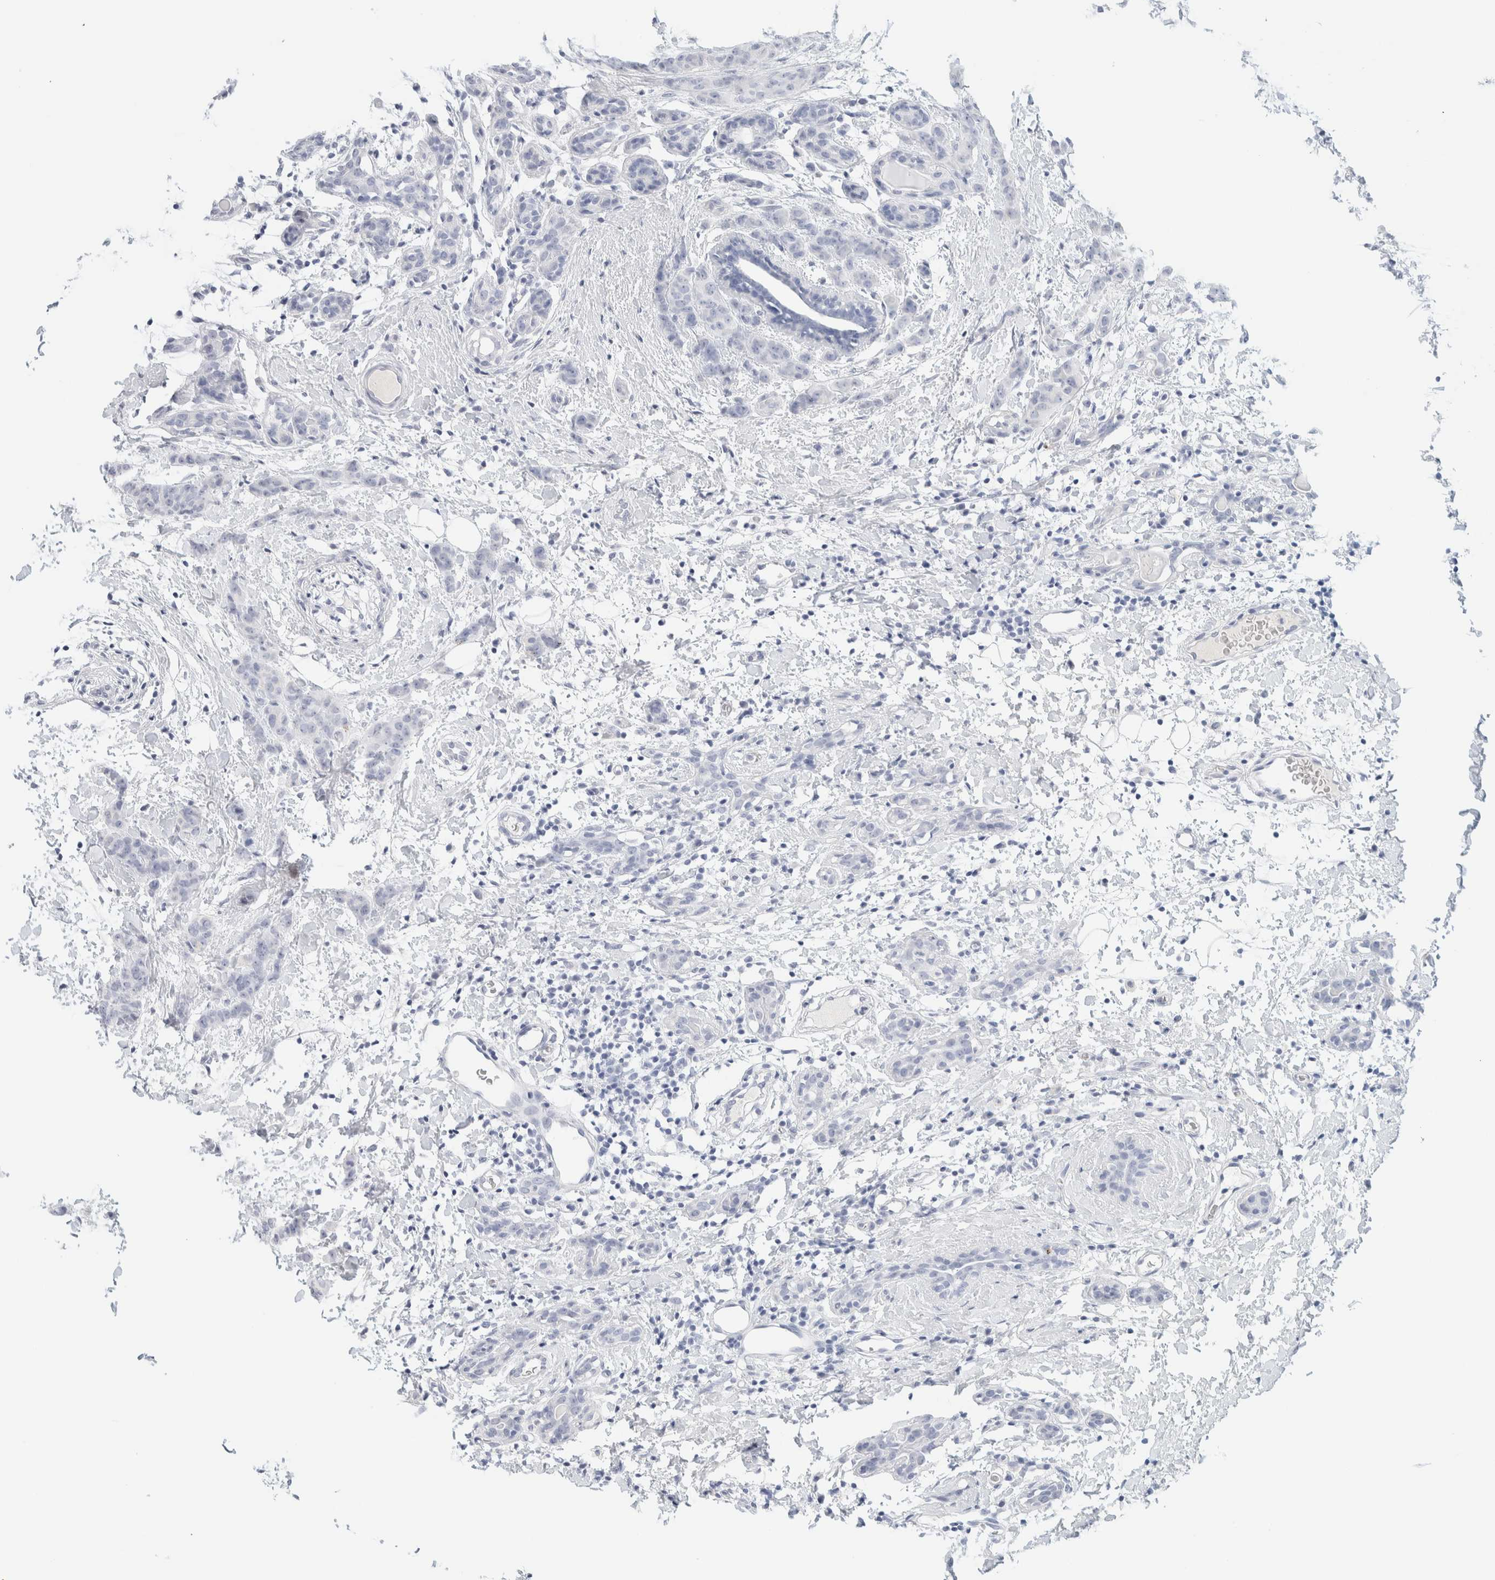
{"staining": {"intensity": "negative", "quantity": "none", "location": "none"}, "tissue": "breast cancer", "cell_type": "Tumor cells", "image_type": "cancer", "snomed": [{"axis": "morphology", "description": "Normal tissue, NOS"}, {"axis": "morphology", "description": "Duct carcinoma"}, {"axis": "topography", "description": "Breast"}], "caption": "The immunohistochemistry (IHC) micrograph has no significant positivity in tumor cells of breast cancer (invasive ductal carcinoma) tissue.", "gene": "HEXD", "patient": {"sex": "female", "age": 40}}